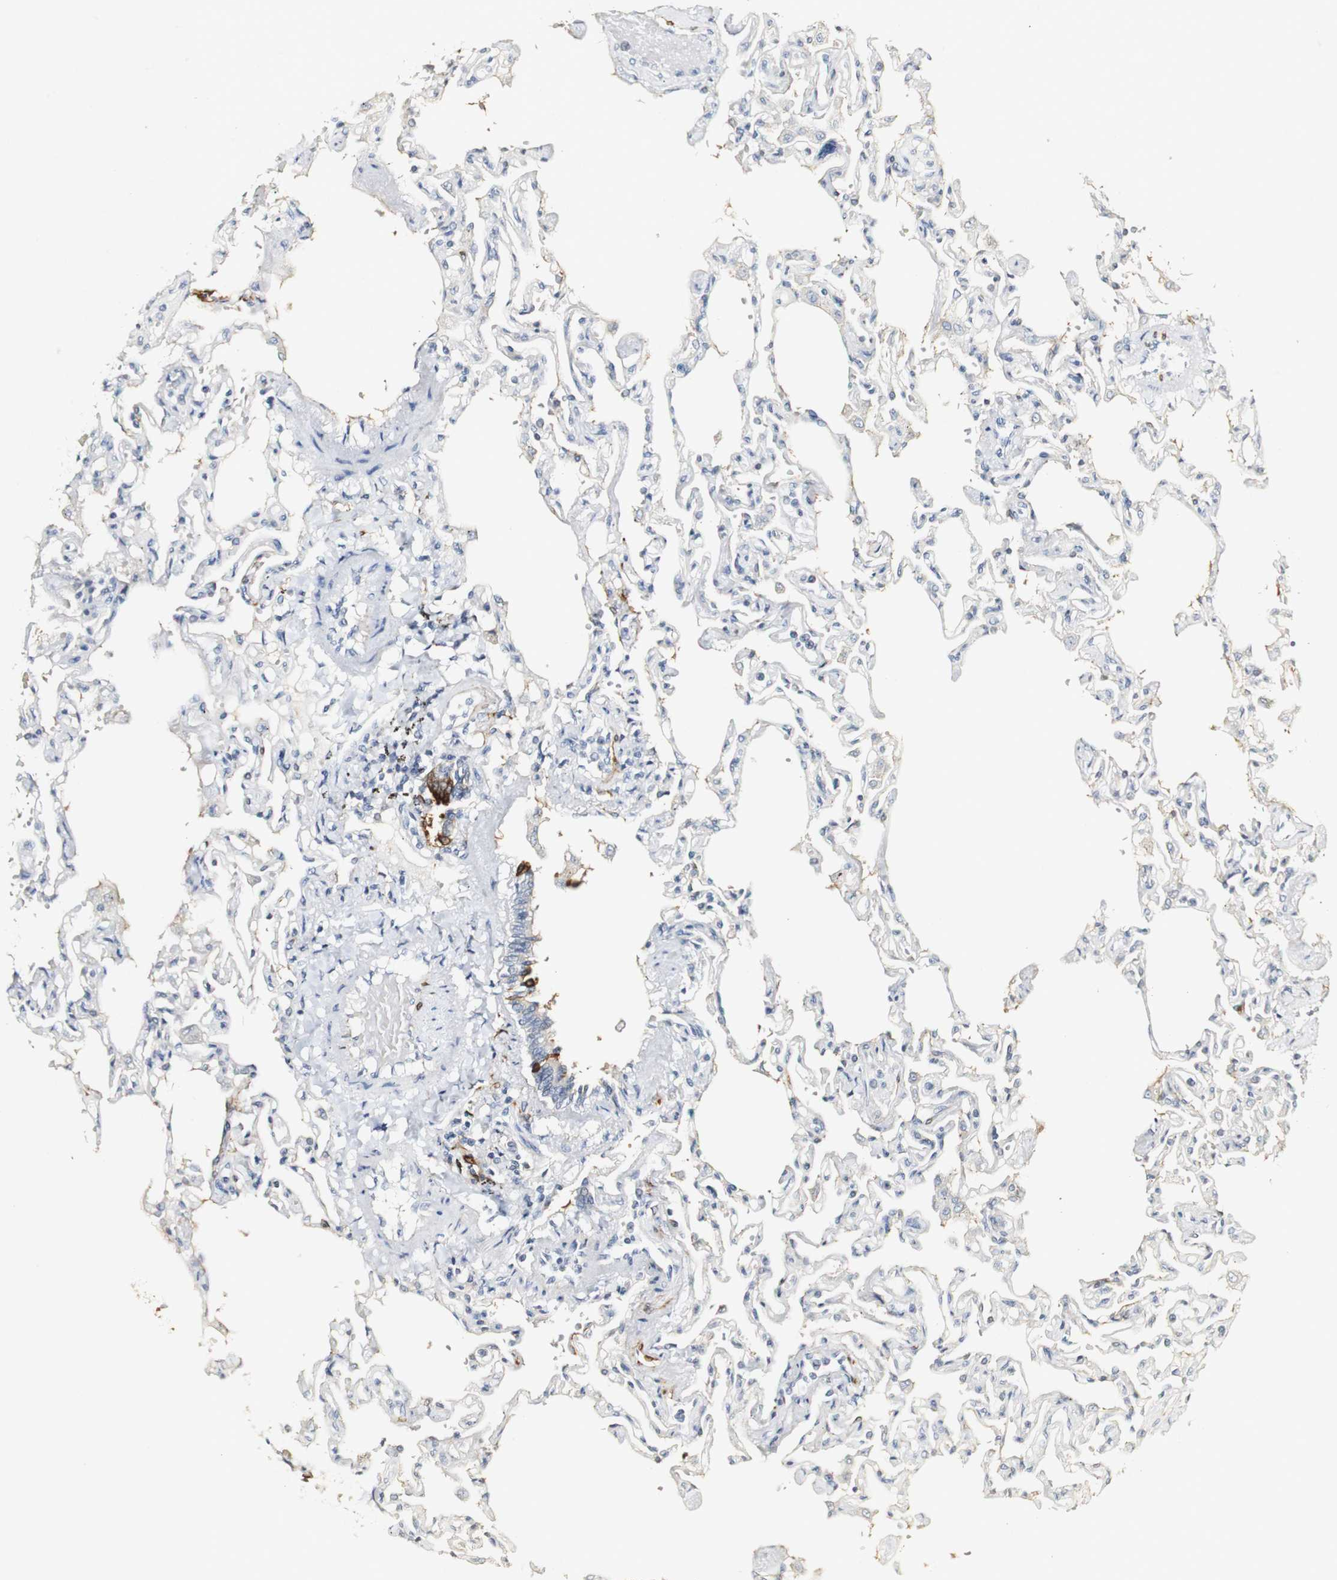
{"staining": {"intensity": "weak", "quantity": "<25%", "location": "cytoplasmic/membranous"}, "tissue": "lung", "cell_type": "Alveolar cells", "image_type": "normal", "snomed": [{"axis": "morphology", "description": "Normal tissue, NOS"}, {"axis": "topography", "description": "Lung"}], "caption": "Immunohistochemistry micrograph of unremarkable lung stained for a protein (brown), which displays no expression in alveolar cells.", "gene": "FMO3", "patient": {"sex": "male", "age": 21}}